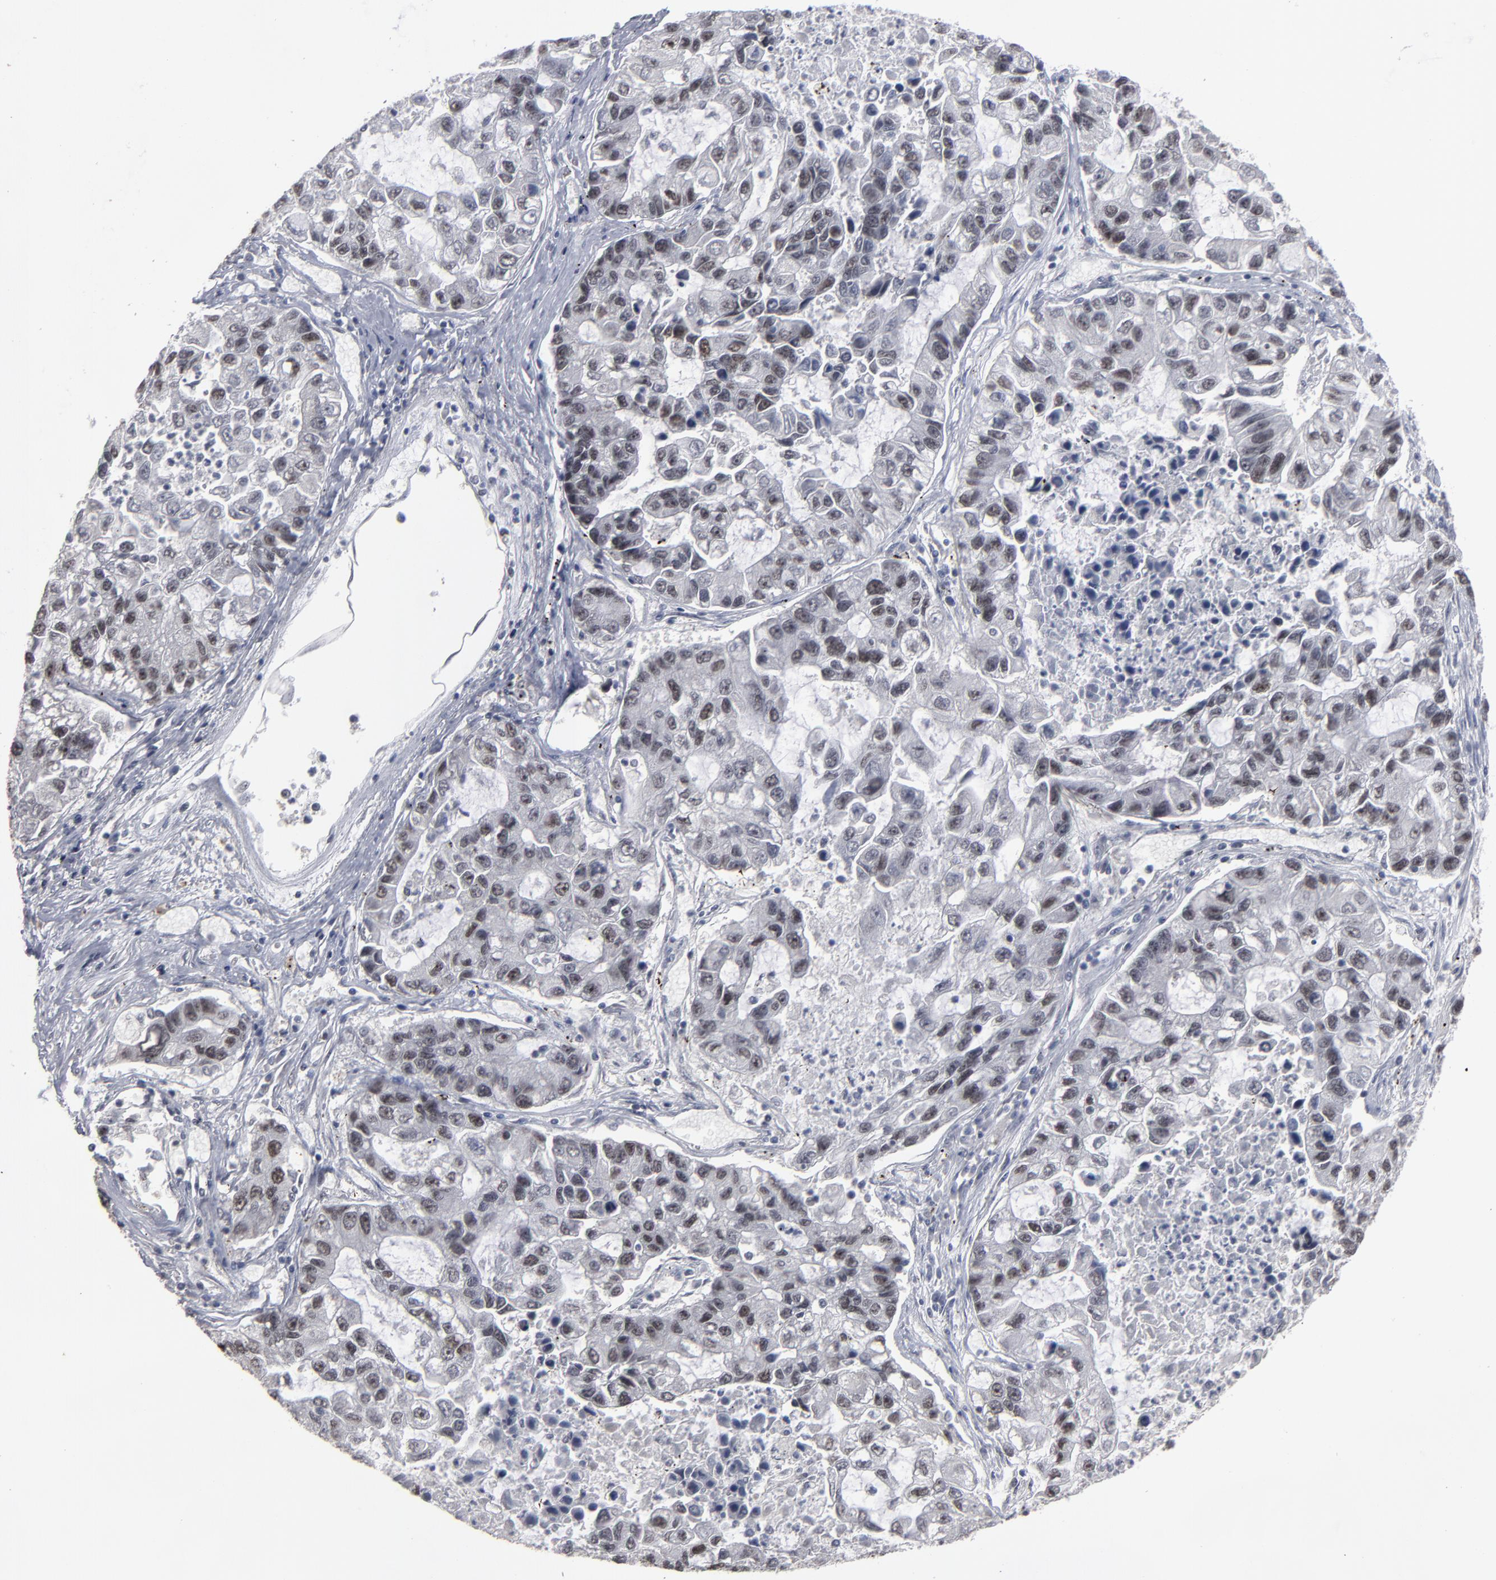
{"staining": {"intensity": "weak", "quantity": "<25%", "location": "nuclear"}, "tissue": "lung cancer", "cell_type": "Tumor cells", "image_type": "cancer", "snomed": [{"axis": "morphology", "description": "Adenocarcinoma, NOS"}, {"axis": "topography", "description": "Lung"}], "caption": "The image shows no staining of tumor cells in lung adenocarcinoma.", "gene": "SSRP1", "patient": {"sex": "female", "age": 51}}